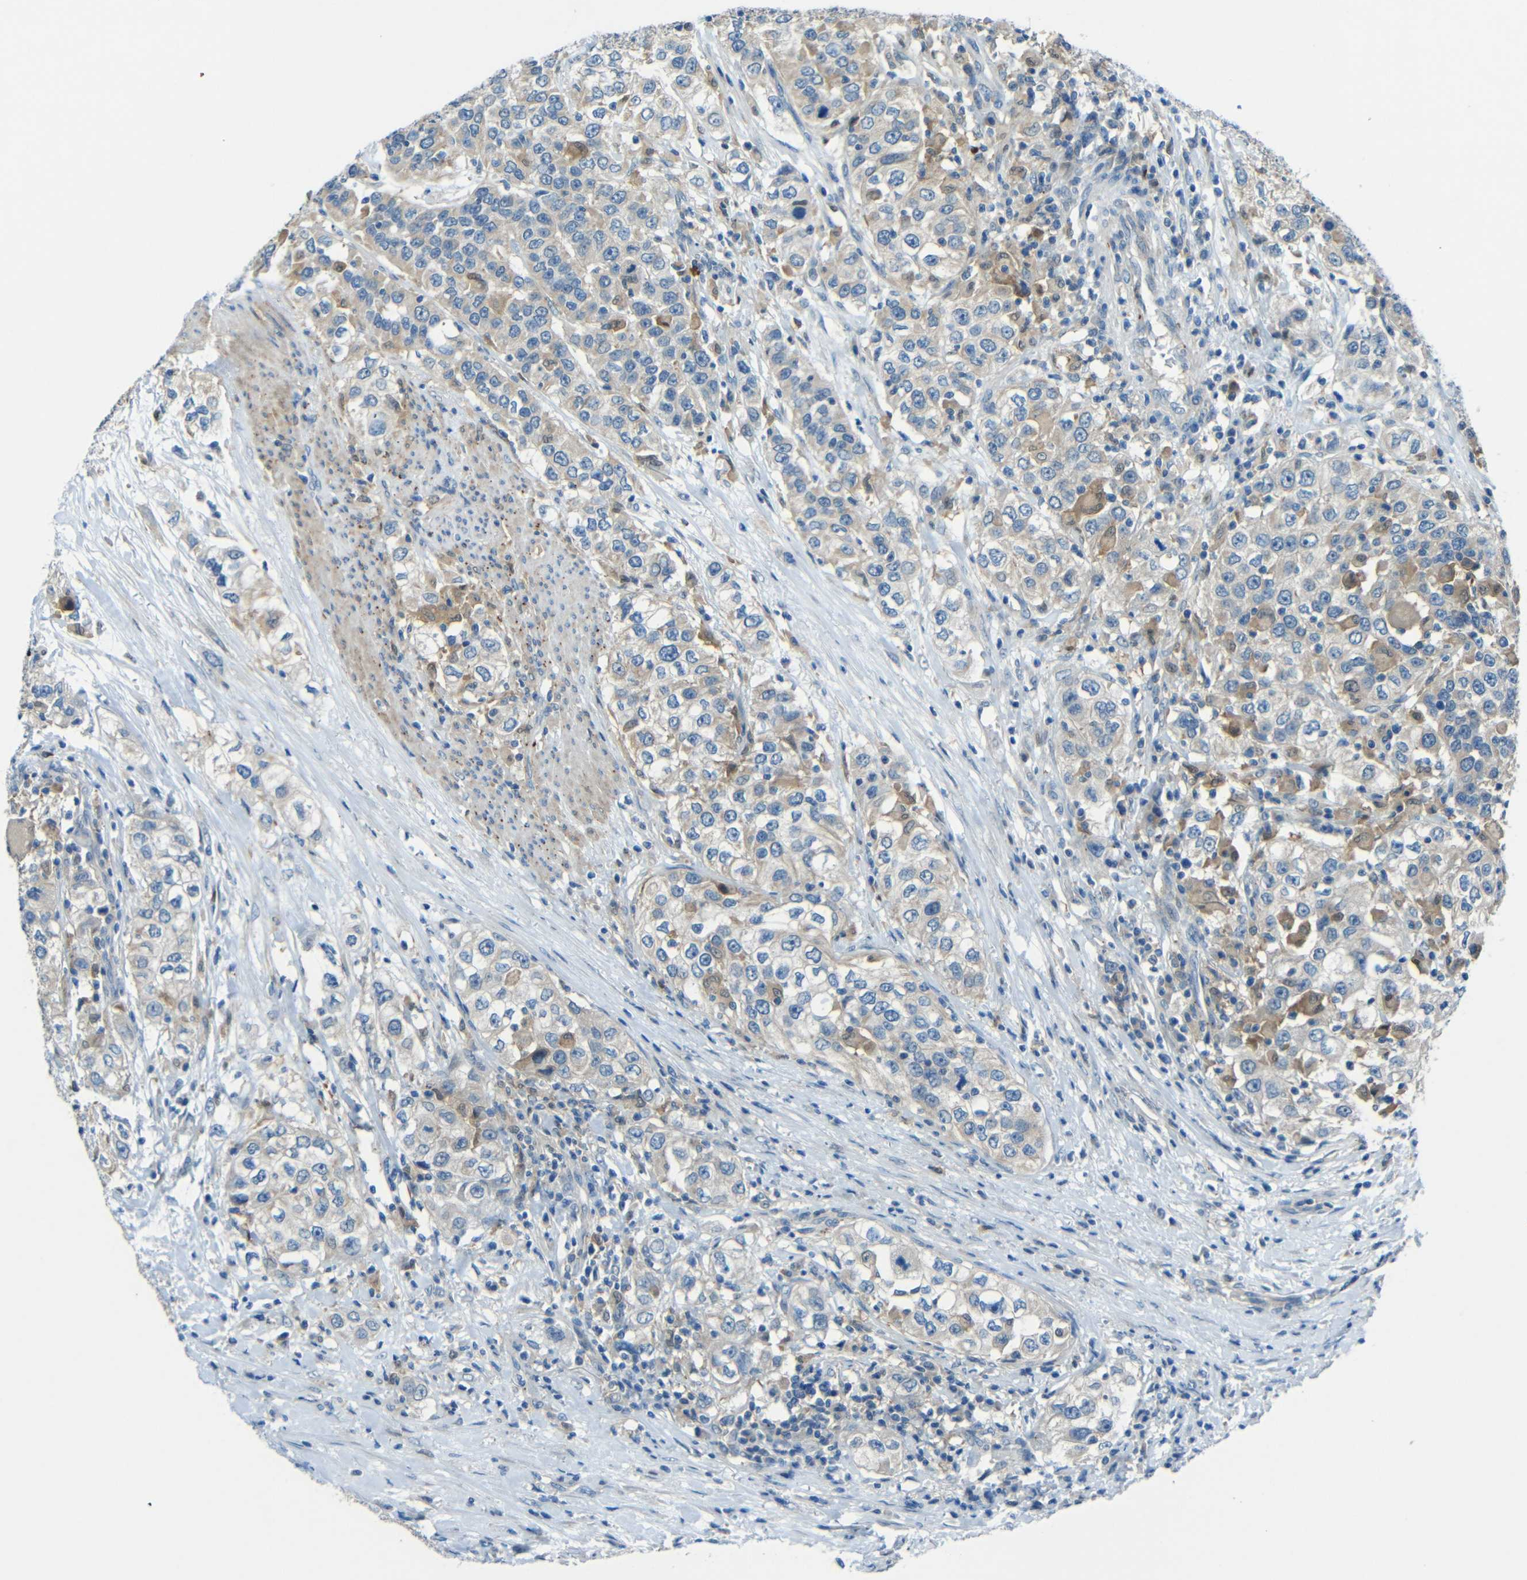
{"staining": {"intensity": "weak", "quantity": "25%-75%", "location": "cytoplasmic/membranous"}, "tissue": "urothelial cancer", "cell_type": "Tumor cells", "image_type": "cancer", "snomed": [{"axis": "morphology", "description": "Urothelial carcinoma, High grade"}, {"axis": "topography", "description": "Urinary bladder"}], "caption": "Urothelial cancer stained with a protein marker reveals weak staining in tumor cells.", "gene": "CYP26B1", "patient": {"sex": "female", "age": 80}}